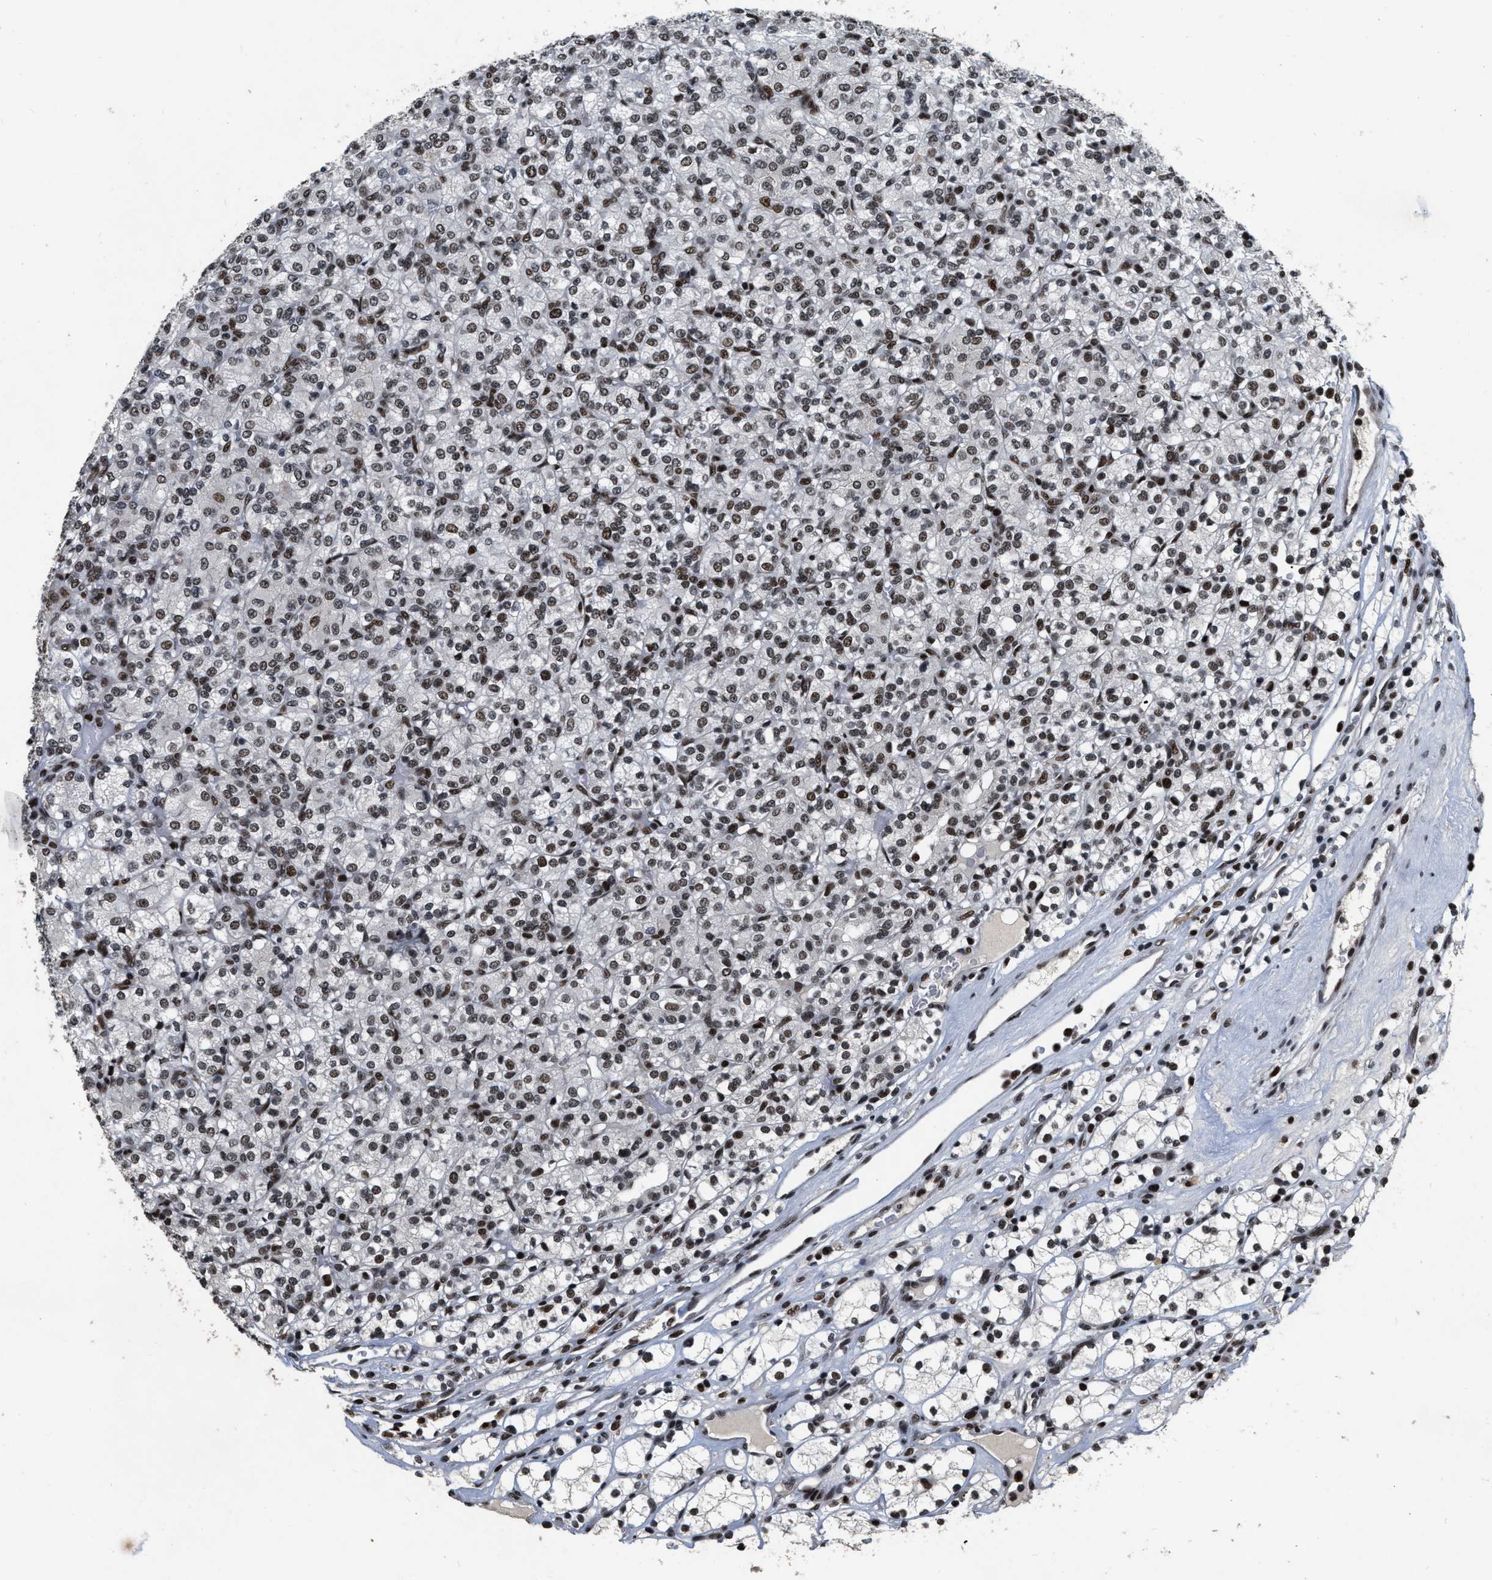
{"staining": {"intensity": "strong", "quantity": ">75%", "location": "nuclear"}, "tissue": "renal cancer", "cell_type": "Tumor cells", "image_type": "cancer", "snomed": [{"axis": "morphology", "description": "Adenocarcinoma, NOS"}, {"axis": "topography", "description": "Kidney"}], "caption": "An image of renal adenocarcinoma stained for a protein demonstrates strong nuclear brown staining in tumor cells.", "gene": "SMARCB1", "patient": {"sex": "male", "age": 77}}